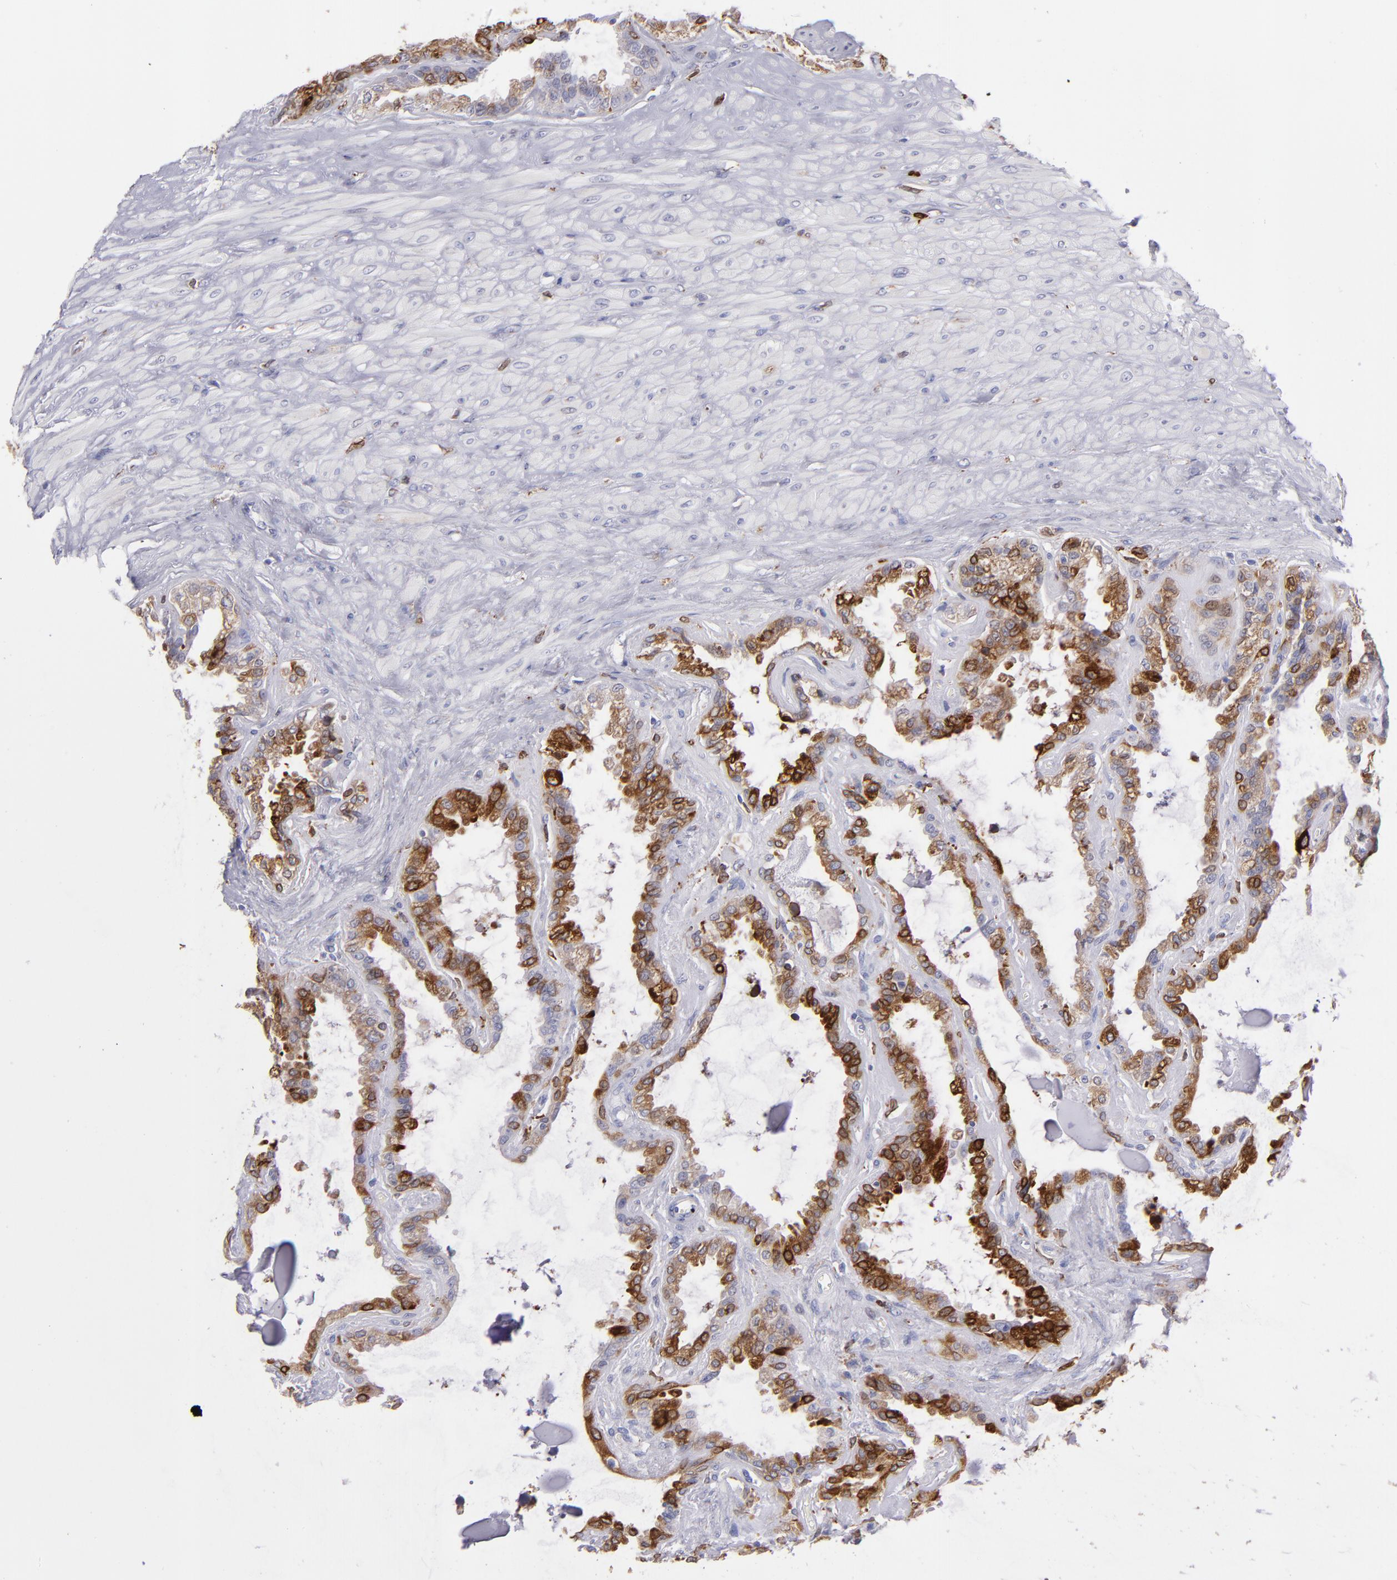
{"staining": {"intensity": "strong", "quantity": ">75%", "location": "cytoplasmic/membranous"}, "tissue": "seminal vesicle", "cell_type": "Glandular cells", "image_type": "normal", "snomed": [{"axis": "morphology", "description": "Normal tissue, NOS"}, {"axis": "morphology", "description": "Inflammation, NOS"}, {"axis": "topography", "description": "Urinary bladder"}, {"axis": "topography", "description": "Prostate"}, {"axis": "topography", "description": "Seminal veicle"}], "caption": "Glandular cells show high levels of strong cytoplasmic/membranous expression in approximately >75% of cells in unremarkable human seminal vesicle. (Brightfield microscopy of DAB IHC at high magnification).", "gene": "PTGS1", "patient": {"sex": "male", "age": 82}}